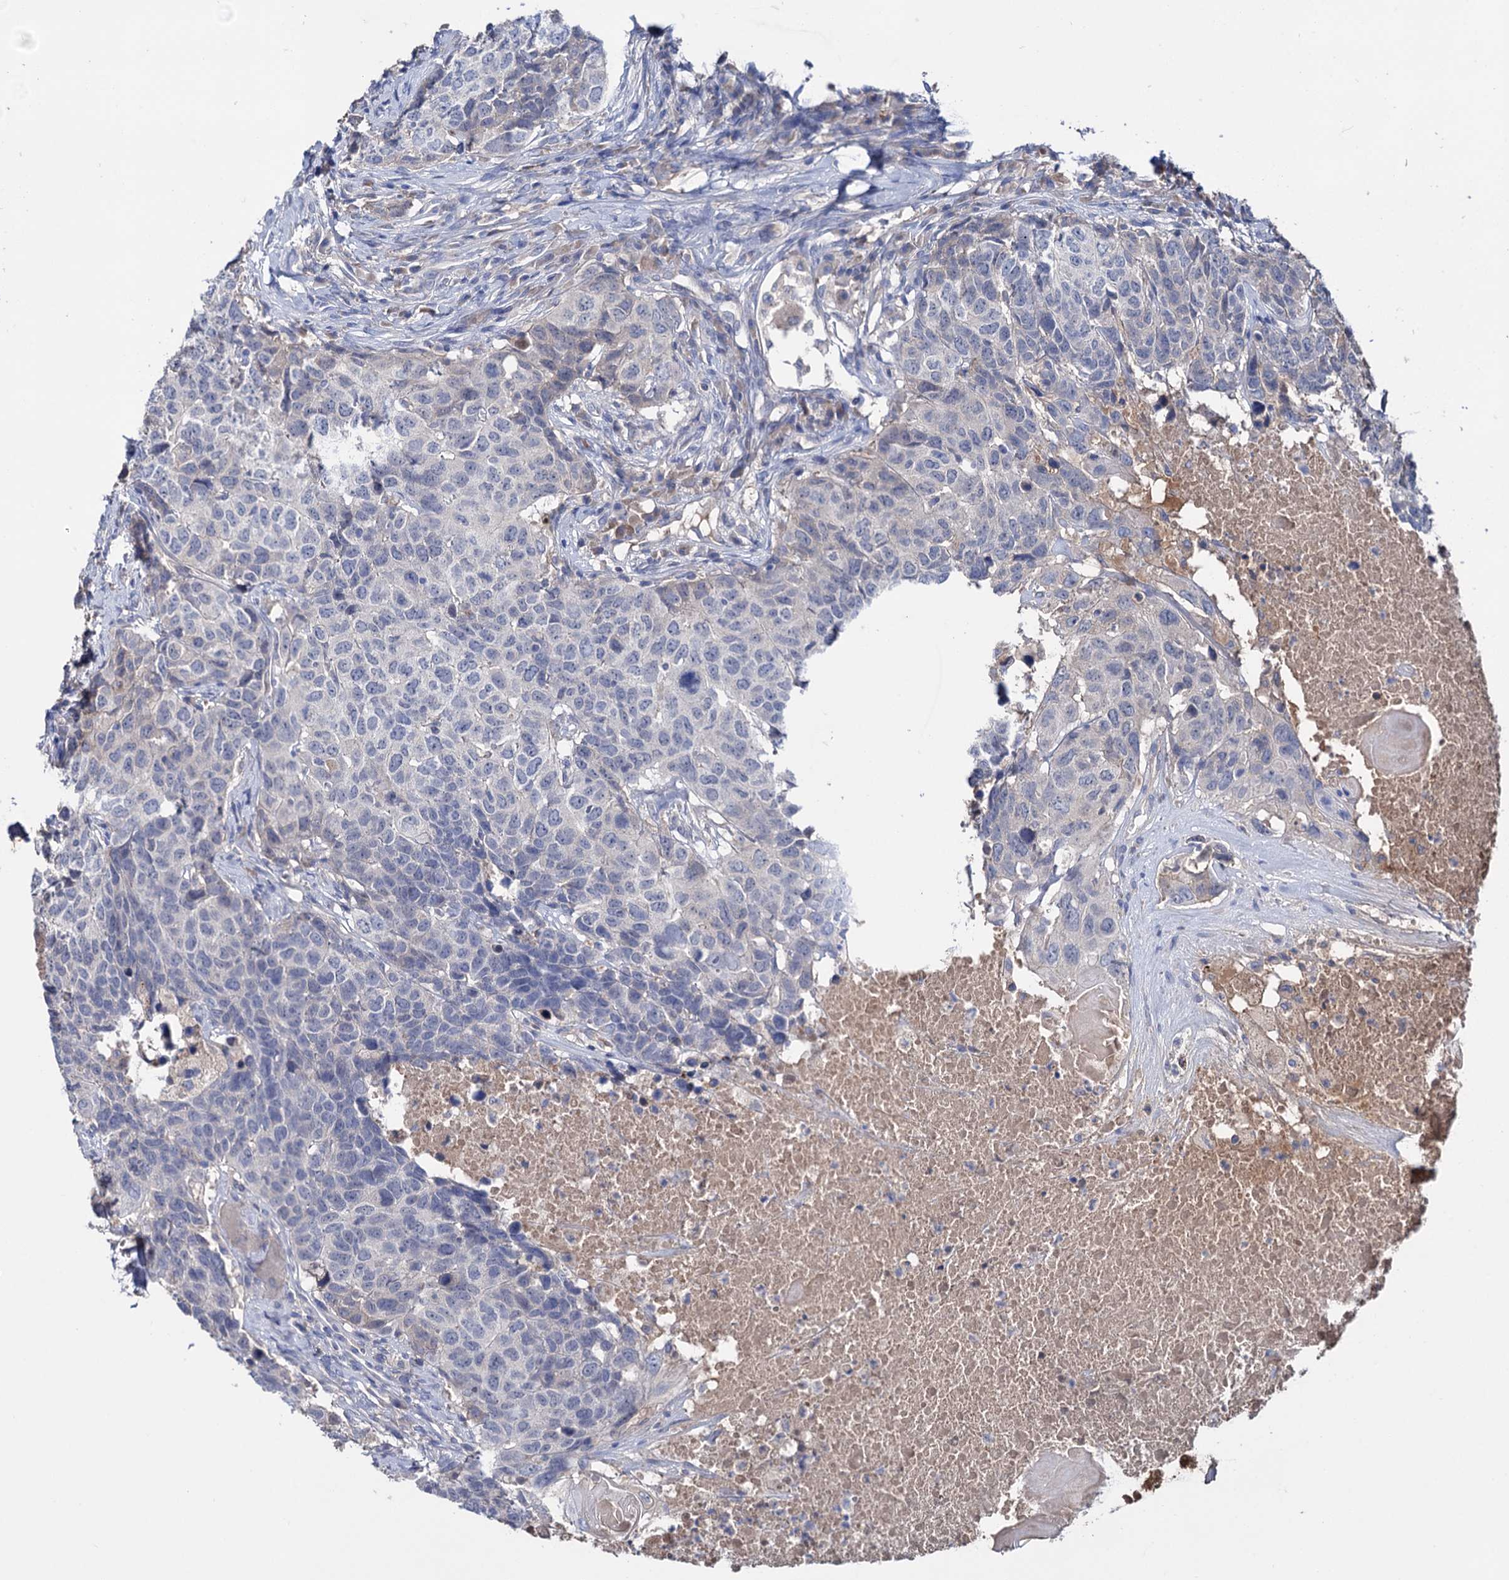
{"staining": {"intensity": "negative", "quantity": "none", "location": "none"}, "tissue": "head and neck cancer", "cell_type": "Tumor cells", "image_type": "cancer", "snomed": [{"axis": "morphology", "description": "Squamous cell carcinoma, NOS"}, {"axis": "topography", "description": "Head-Neck"}], "caption": "Head and neck cancer (squamous cell carcinoma) stained for a protein using immunohistochemistry (IHC) displays no expression tumor cells.", "gene": "PPP1R32", "patient": {"sex": "male", "age": 66}}